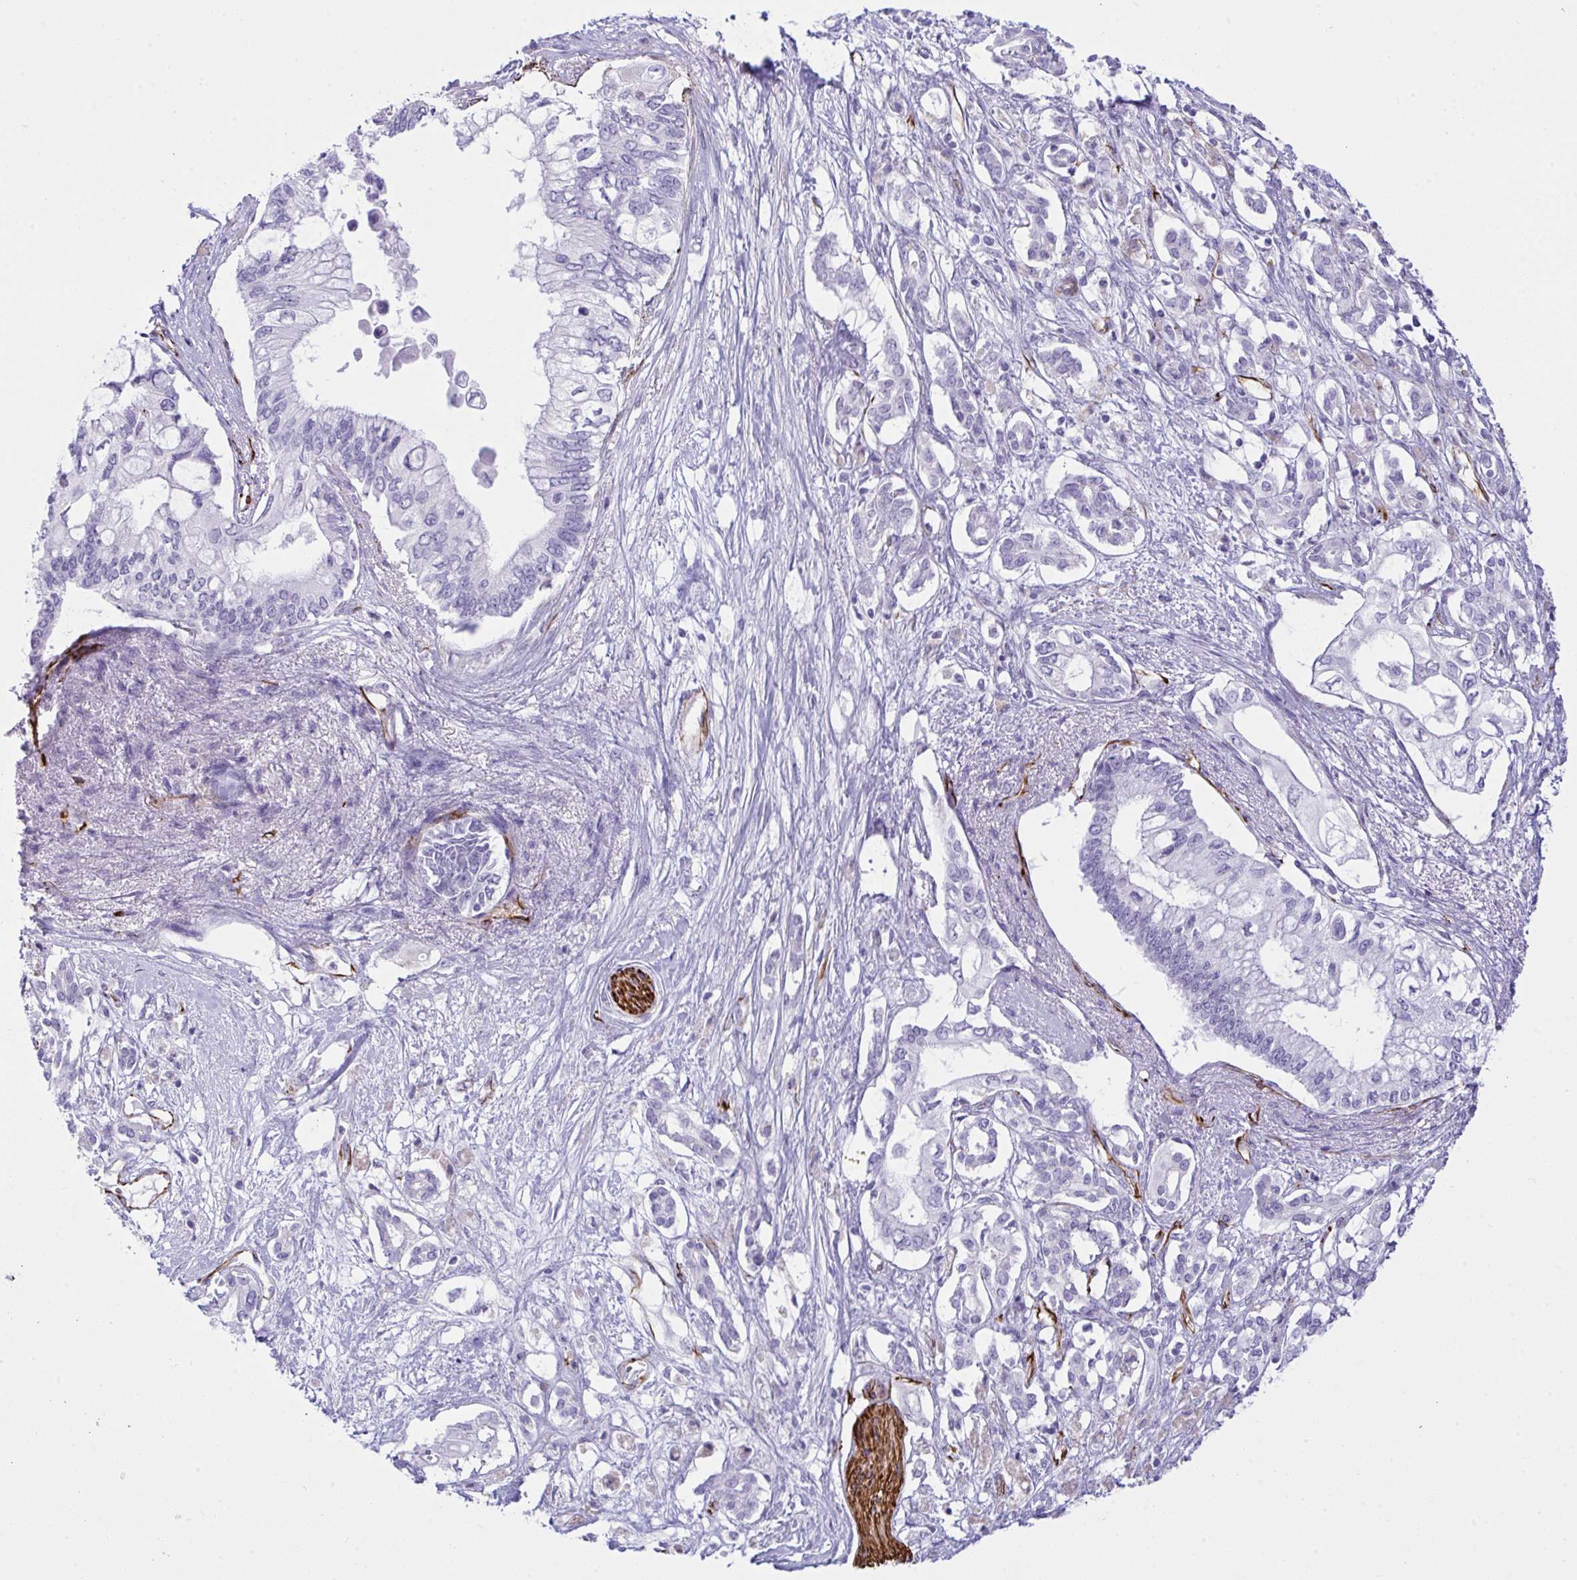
{"staining": {"intensity": "negative", "quantity": "none", "location": "none"}, "tissue": "pancreatic cancer", "cell_type": "Tumor cells", "image_type": "cancer", "snomed": [{"axis": "morphology", "description": "Adenocarcinoma, NOS"}, {"axis": "topography", "description": "Pancreas"}], "caption": "IHC photomicrograph of neoplastic tissue: human adenocarcinoma (pancreatic) stained with DAB exhibits no significant protein staining in tumor cells.", "gene": "SLC35B1", "patient": {"sex": "female", "age": 63}}